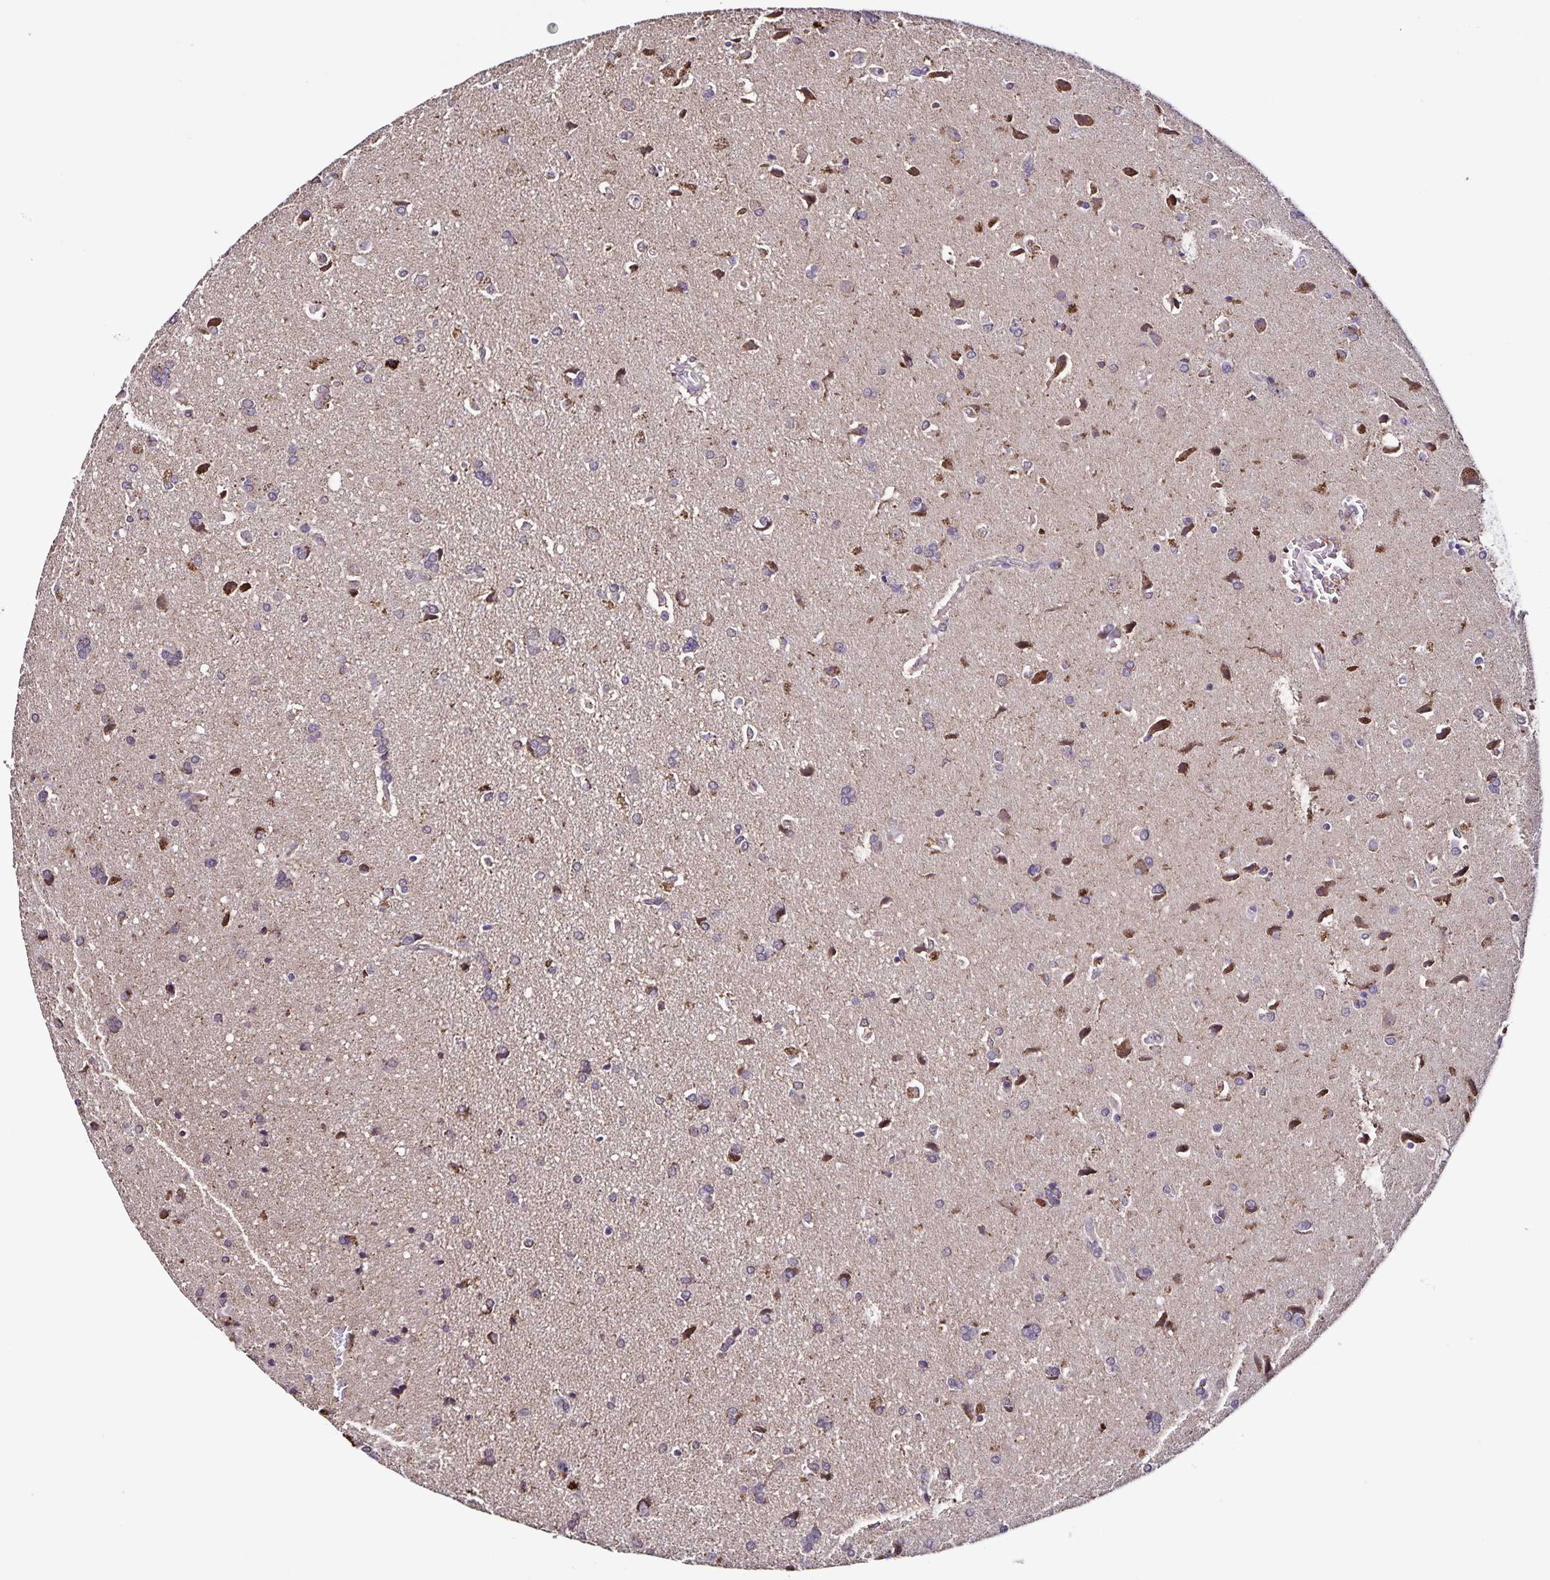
{"staining": {"intensity": "moderate", "quantity": "<25%", "location": "cytoplasmic/membranous"}, "tissue": "glioma", "cell_type": "Tumor cells", "image_type": "cancer", "snomed": [{"axis": "morphology", "description": "Glioma, malignant, High grade"}, {"axis": "topography", "description": "Brain"}], "caption": "Protein expression analysis of human glioma reveals moderate cytoplasmic/membranous staining in about <25% of tumor cells.", "gene": "MAN1A1", "patient": {"sex": "male", "age": 68}}